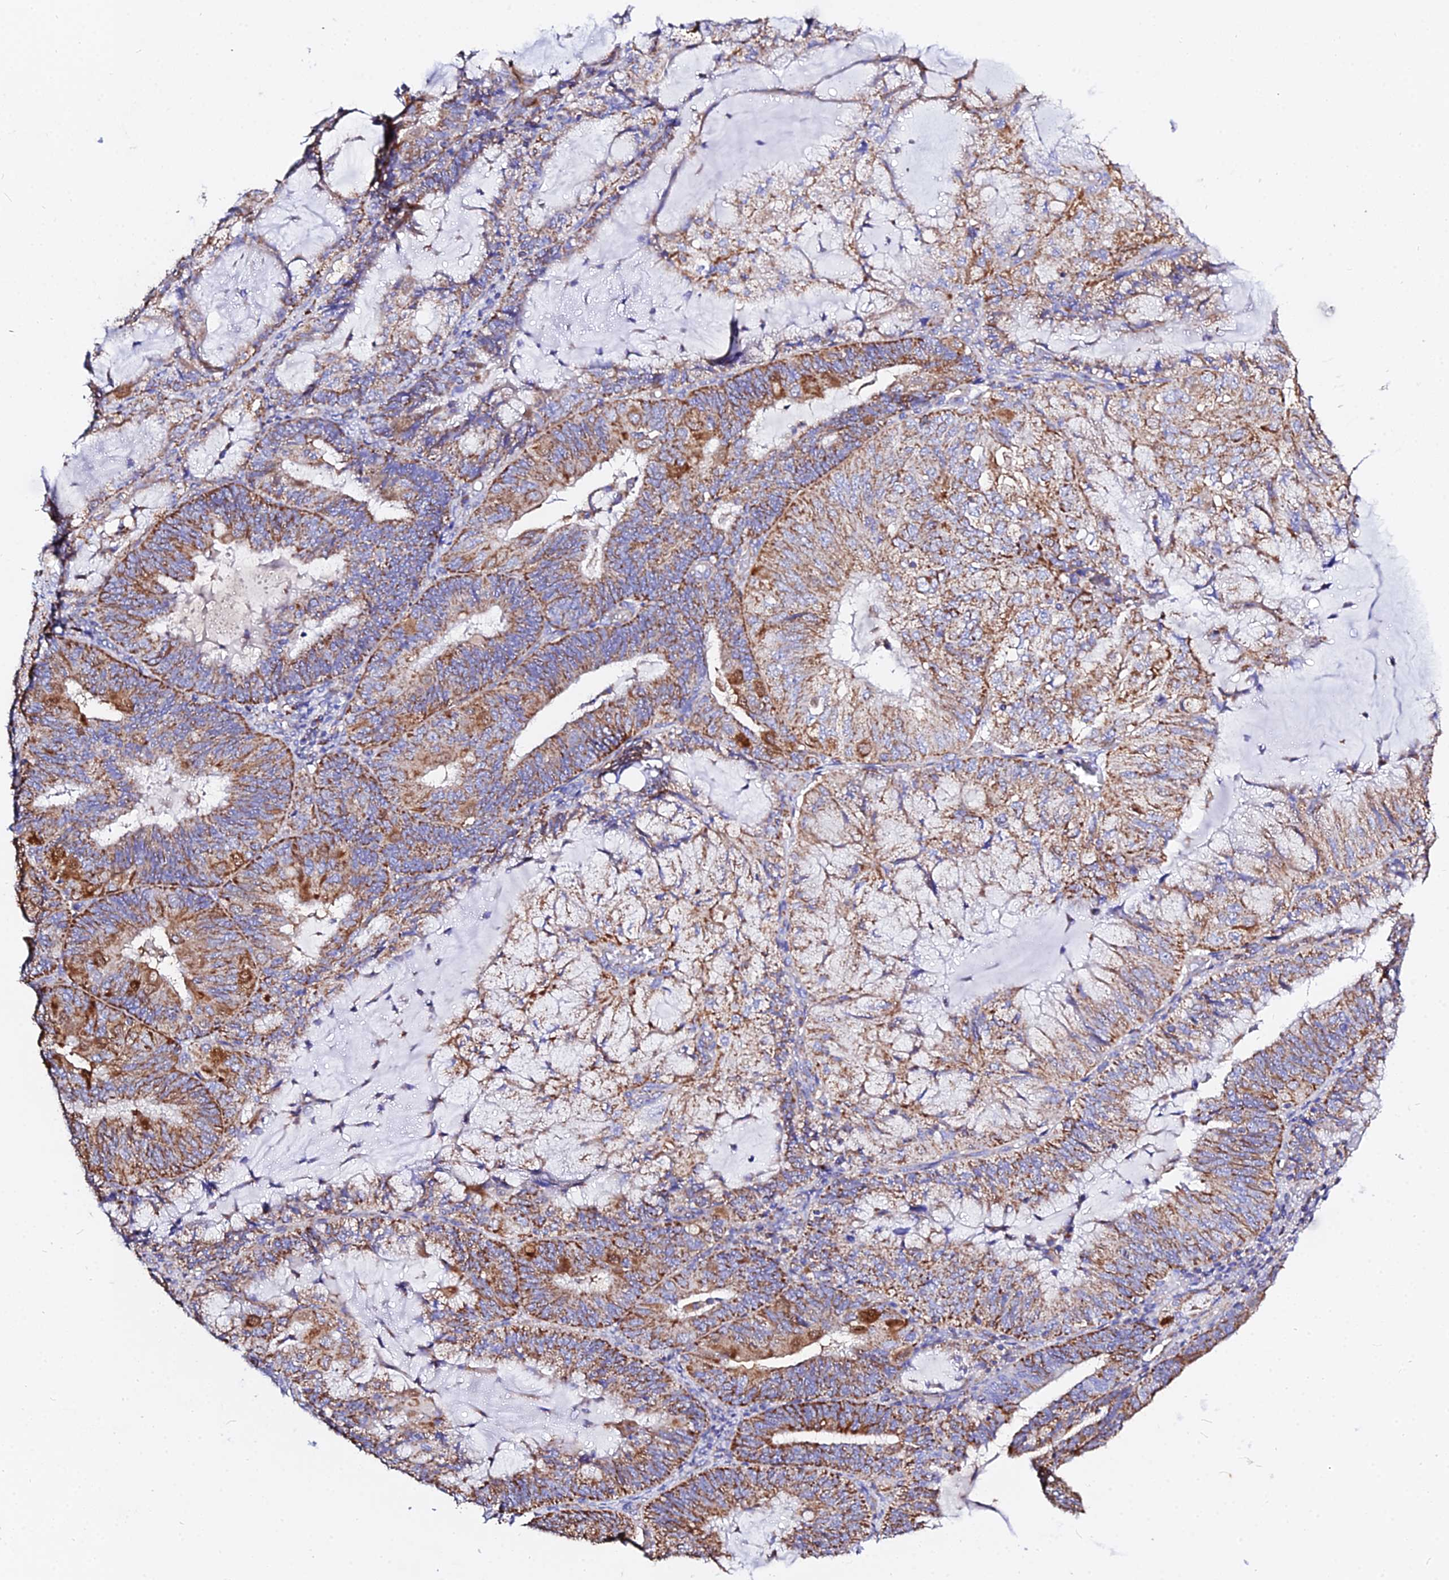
{"staining": {"intensity": "strong", "quantity": ">75%", "location": "cytoplasmic/membranous"}, "tissue": "endometrial cancer", "cell_type": "Tumor cells", "image_type": "cancer", "snomed": [{"axis": "morphology", "description": "Adenocarcinoma, NOS"}, {"axis": "topography", "description": "Endometrium"}], "caption": "Immunohistochemistry photomicrograph of neoplastic tissue: endometrial adenocarcinoma stained using IHC reveals high levels of strong protein expression localized specifically in the cytoplasmic/membranous of tumor cells, appearing as a cytoplasmic/membranous brown color.", "gene": "ZNF573", "patient": {"sex": "female", "age": 81}}